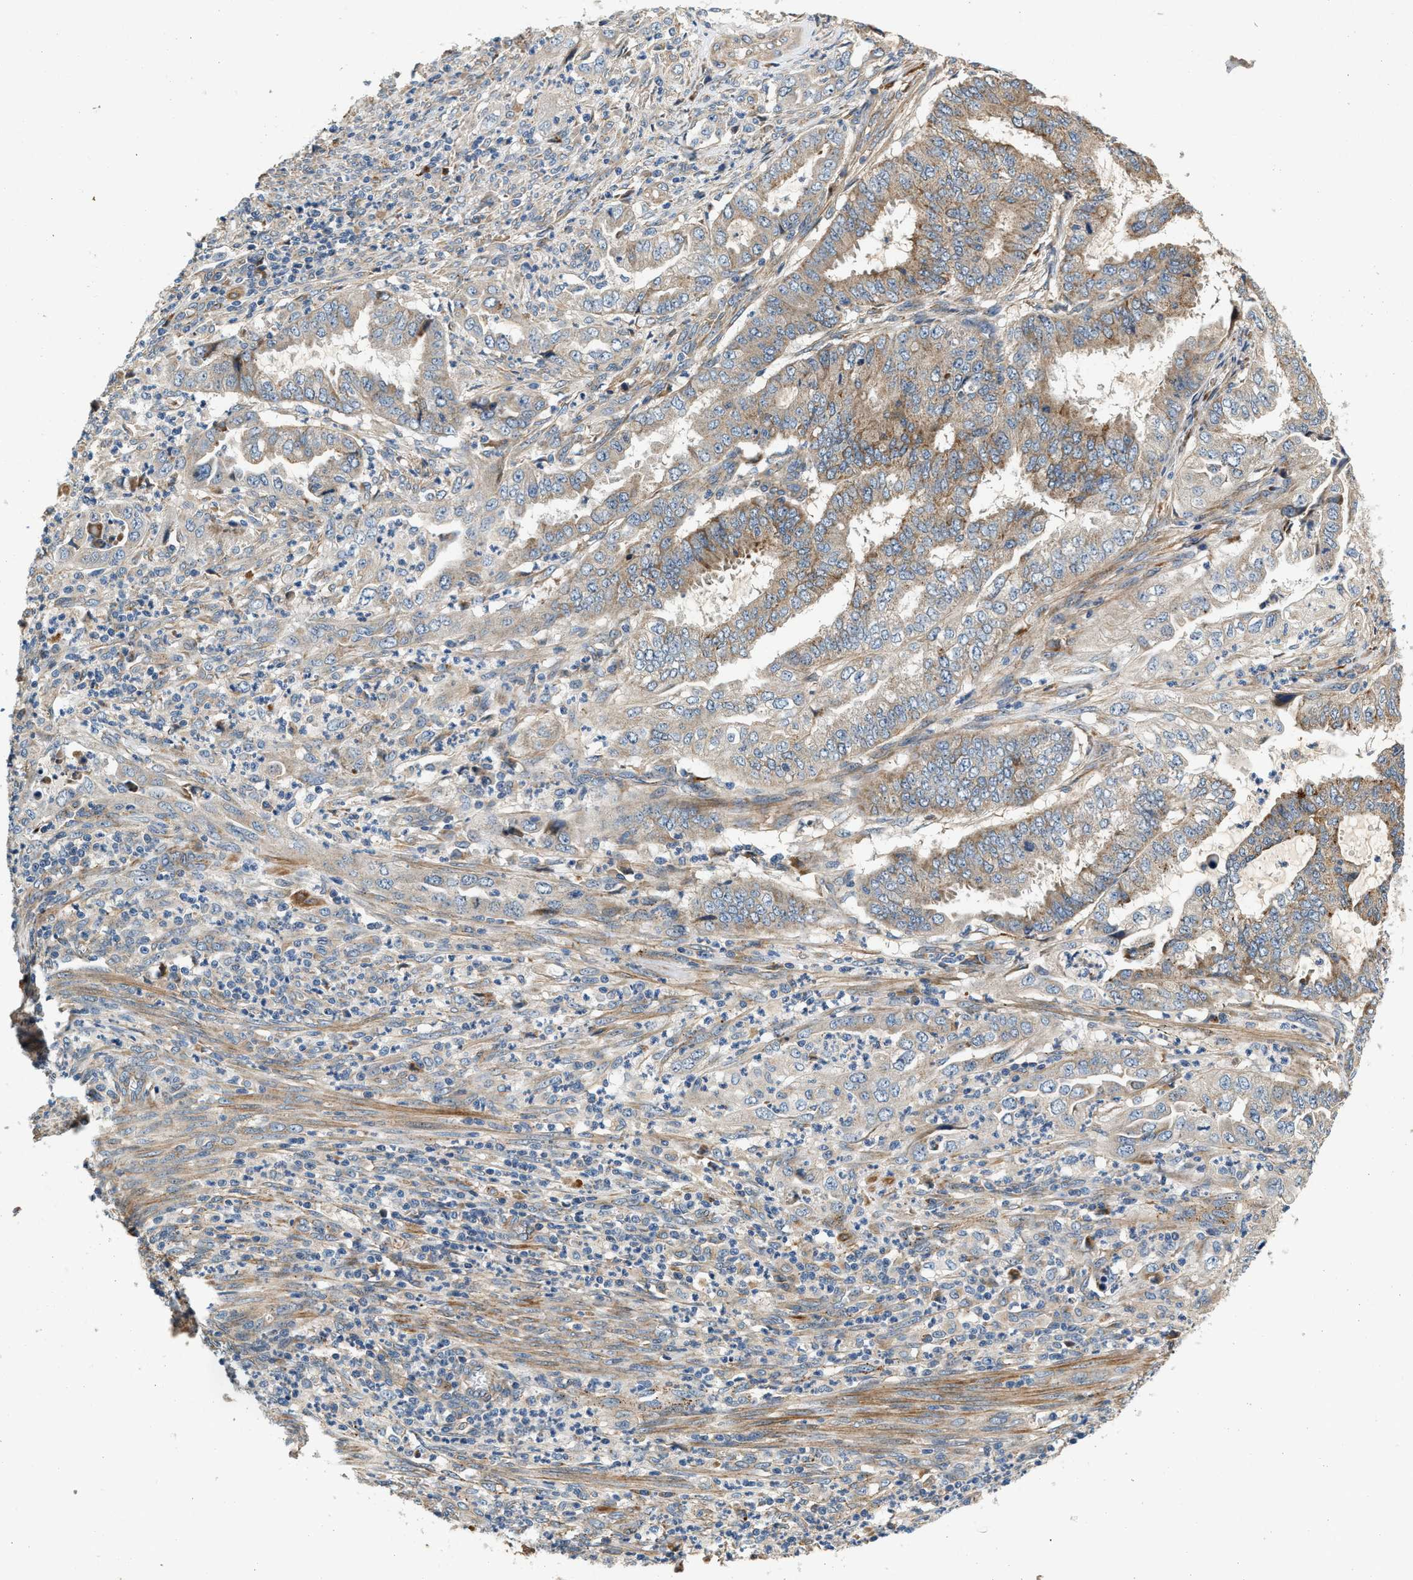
{"staining": {"intensity": "moderate", "quantity": ">75%", "location": "cytoplasmic/membranous"}, "tissue": "endometrial cancer", "cell_type": "Tumor cells", "image_type": "cancer", "snomed": [{"axis": "morphology", "description": "Adenocarcinoma, NOS"}, {"axis": "topography", "description": "Endometrium"}], "caption": "Endometrial adenocarcinoma stained for a protein reveals moderate cytoplasmic/membranous positivity in tumor cells.", "gene": "DUSP10", "patient": {"sex": "female", "age": 51}}